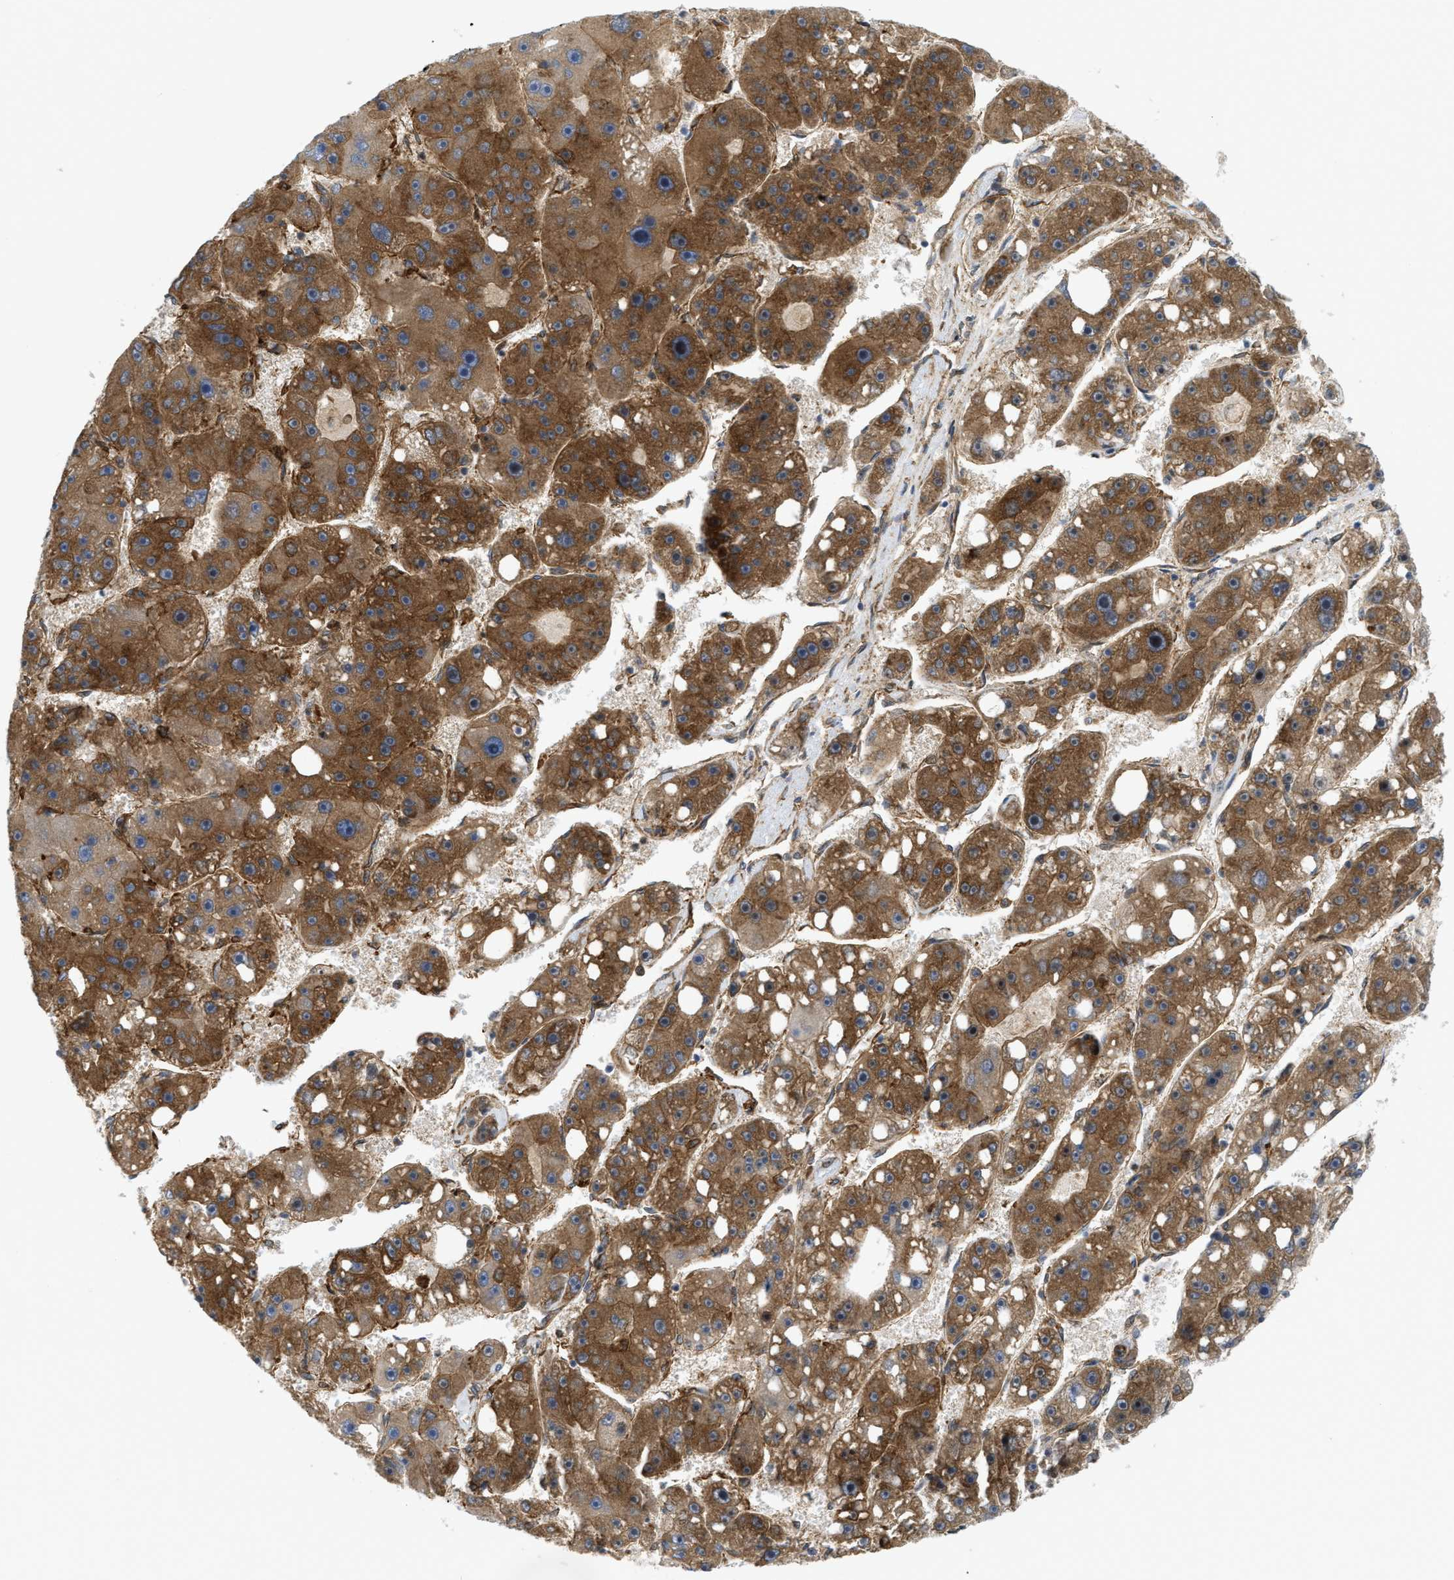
{"staining": {"intensity": "strong", "quantity": ">75%", "location": "cytoplasmic/membranous"}, "tissue": "liver cancer", "cell_type": "Tumor cells", "image_type": "cancer", "snomed": [{"axis": "morphology", "description": "Carcinoma, Hepatocellular, NOS"}, {"axis": "topography", "description": "Liver"}], "caption": "A histopathology image of human liver hepatocellular carcinoma stained for a protein displays strong cytoplasmic/membranous brown staining in tumor cells.", "gene": "PICALM", "patient": {"sex": "female", "age": 61}}